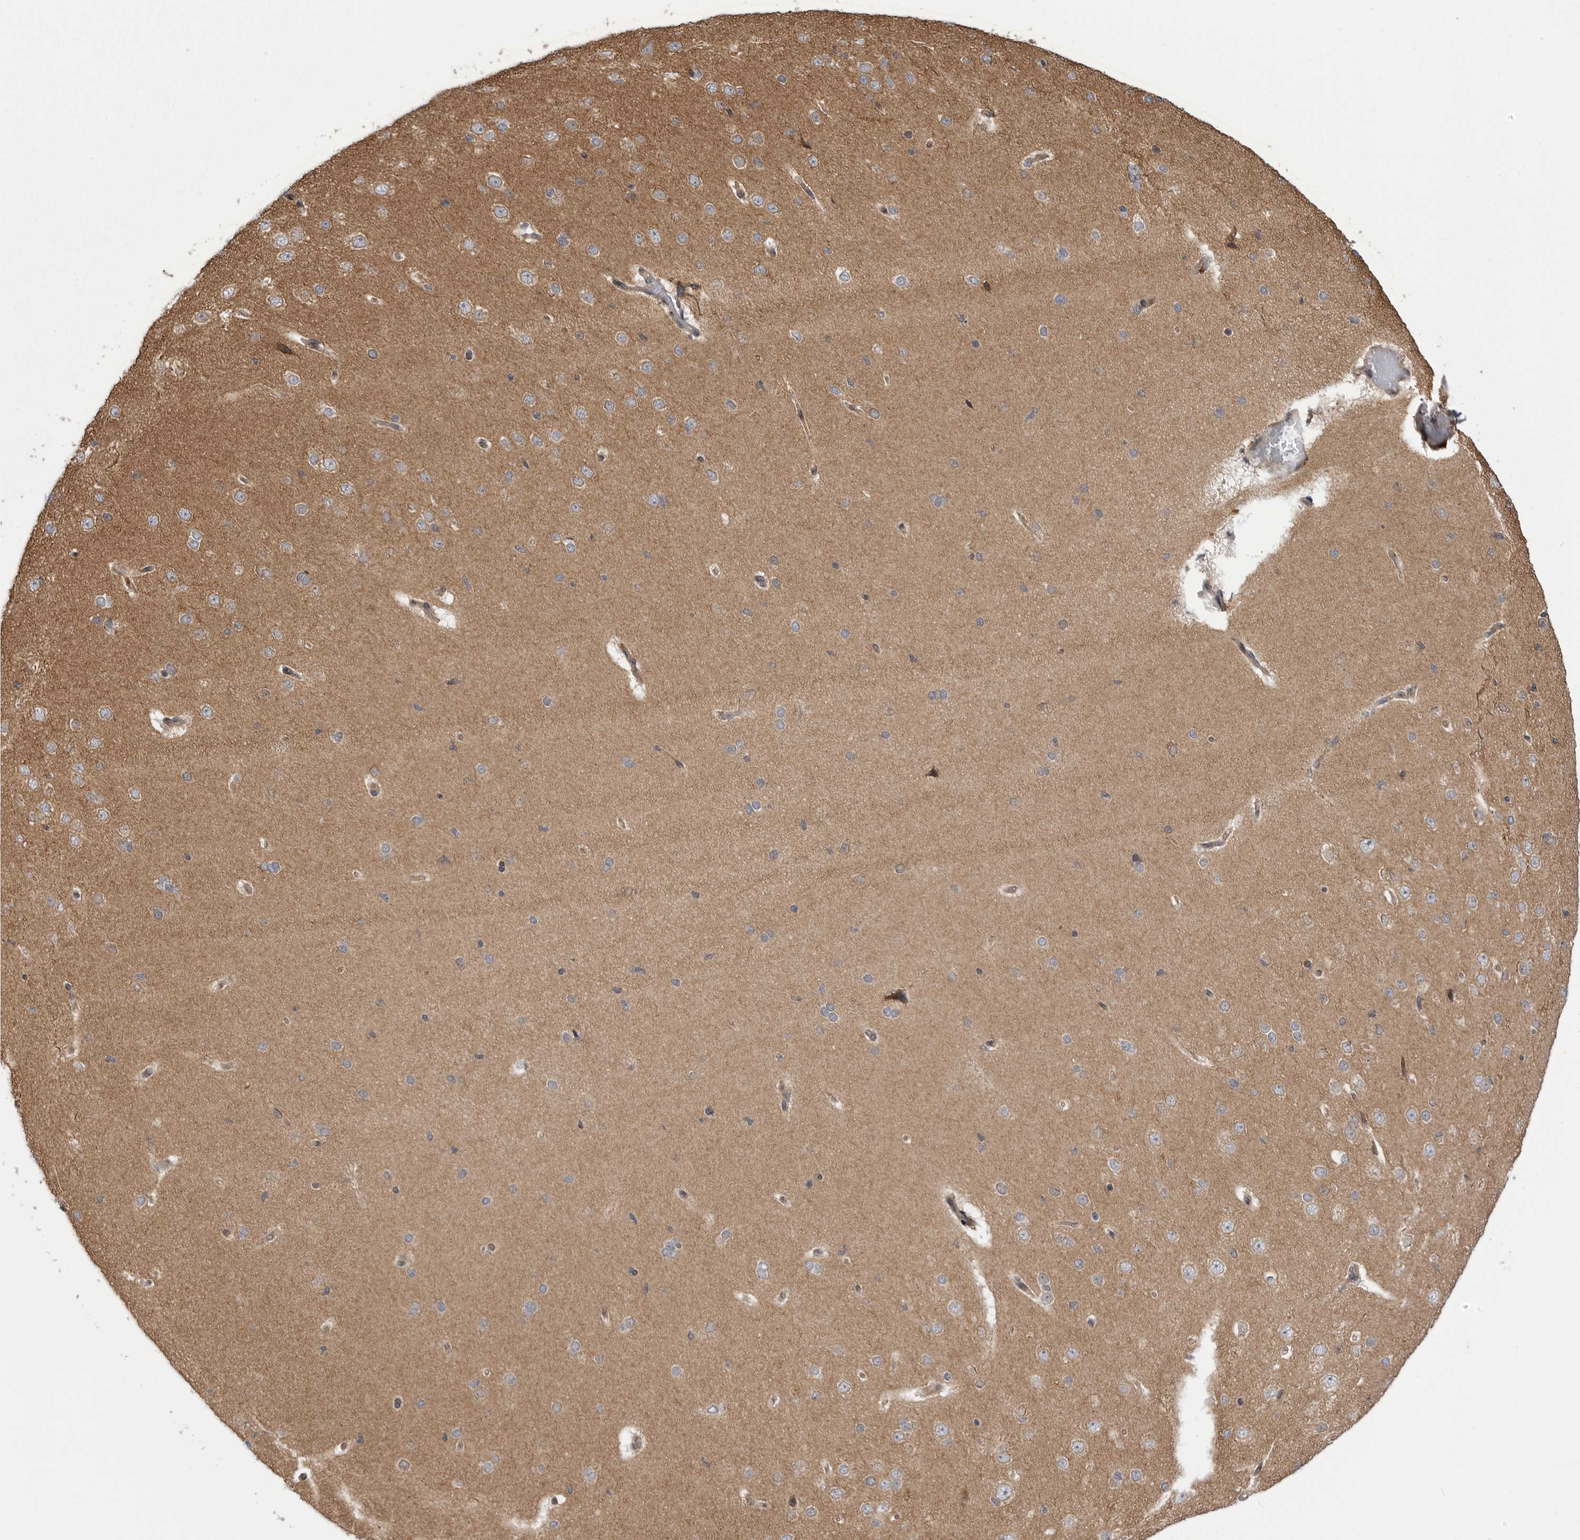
{"staining": {"intensity": "moderate", "quantity": ">75%", "location": "cytoplasmic/membranous"}, "tissue": "cerebral cortex", "cell_type": "Endothelial cells", "image_type": "normal", "snomed": [{"axis": "morphology", "description": "Normal tissue, NOS"}, {"axis": "morphology", "description": "Developmental malformation"}, {"axis": "topography", "description": "Cerebral cortex"}], "caption": "Human cerebral cortex stained with a brown dye demonstrates moderate cytoplasmic/membranous positive expression in about >75% of endothelial cells.", "gene": "LRRC45", "patient": {"sex": "female", "age": 30}}